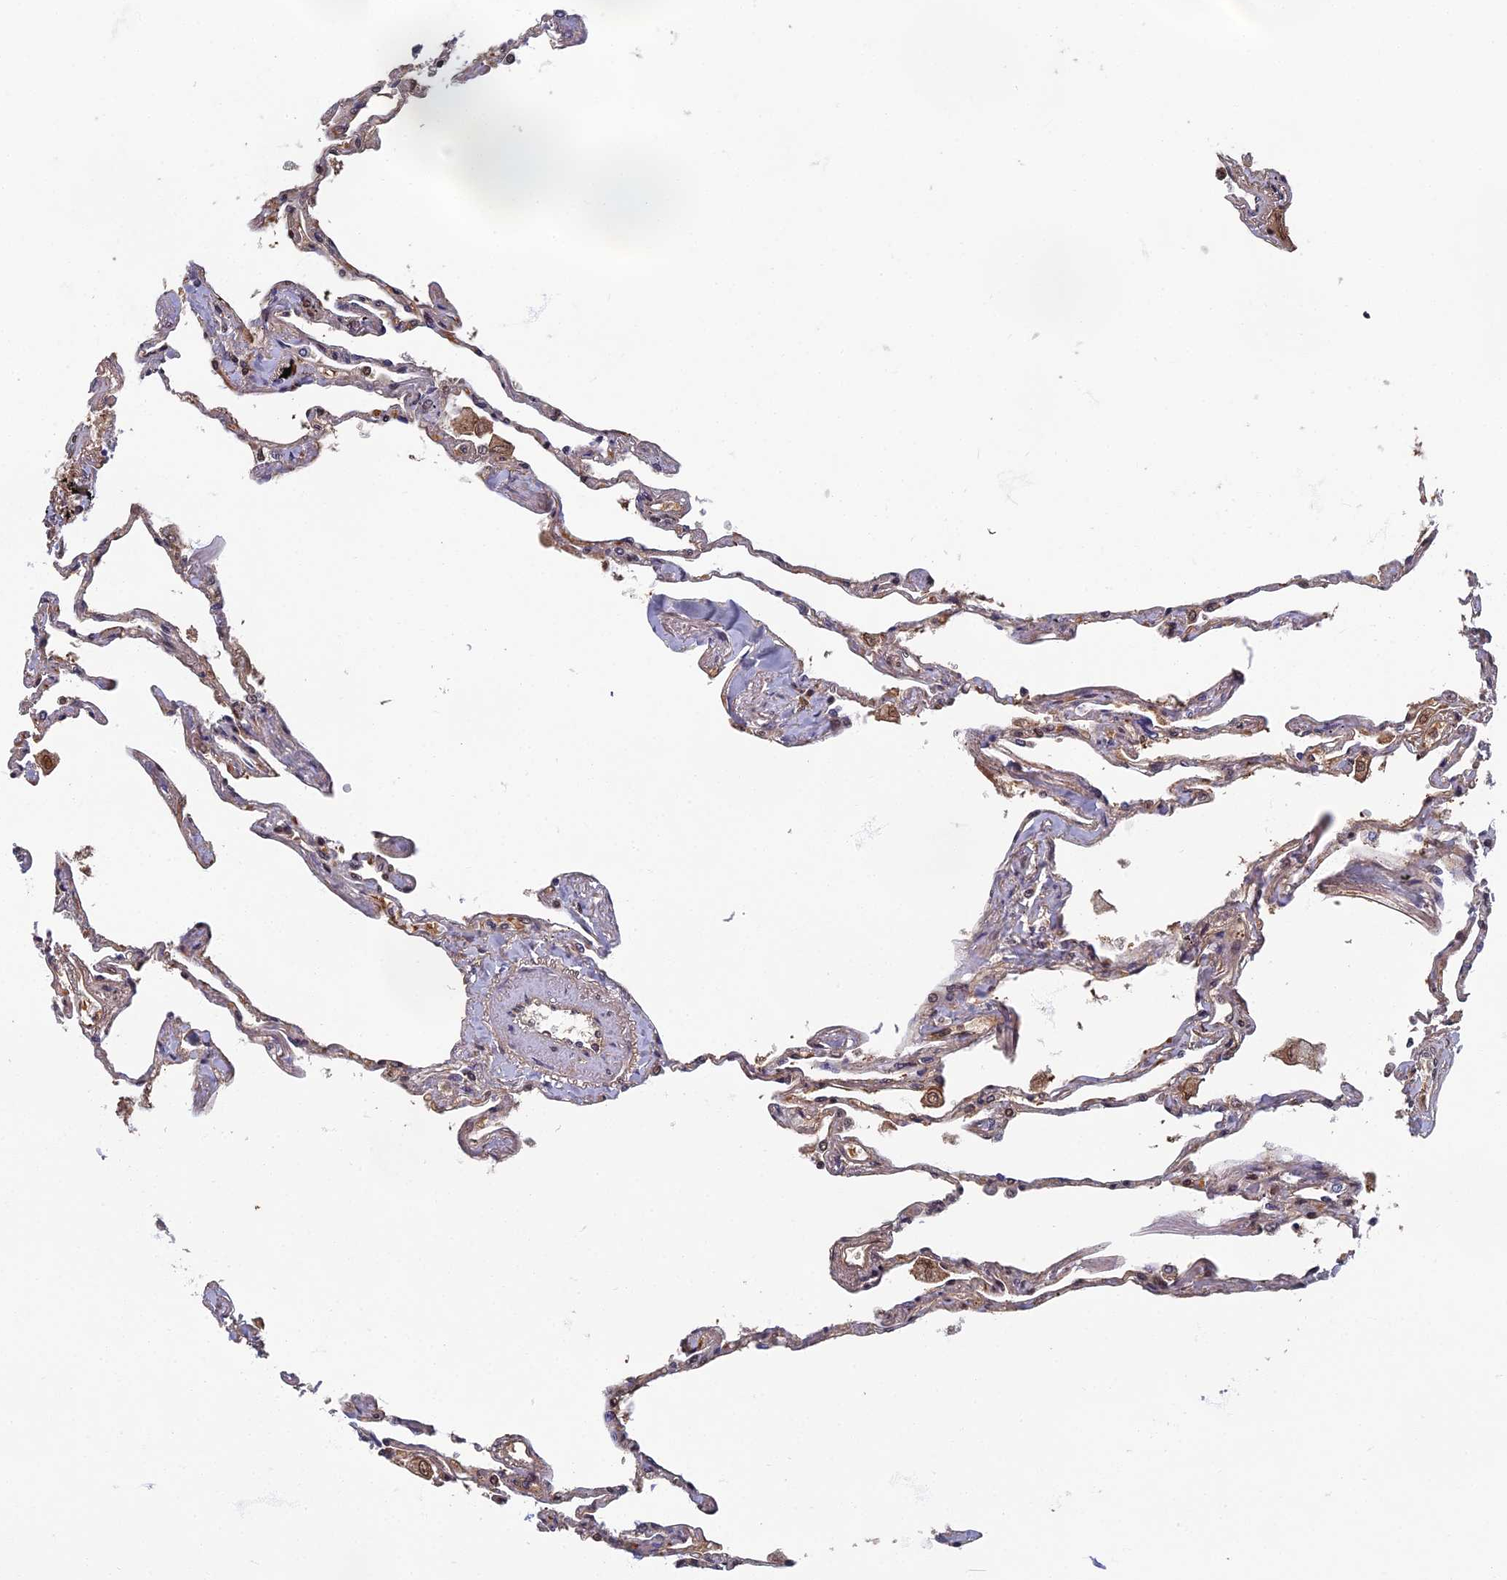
{"staining": {"intensity": "moderate", "quantity": "25%-75%", "location": "nuclear"}, "tissue": "lung", "cell_type": "Alveolar cells", "image_type": "normal", "snomed": [{"axis": "morphology", "description": "Normal tissue, NOS"}, {"axis": "topography", "description": "Lung"}], "caption": "This is an image of IHC staining of normal lung, which shows moderate staining in the nuclear of alveolar cells.", "gene": "TAF13", "patient": {"sex": "female", "age": 67}}